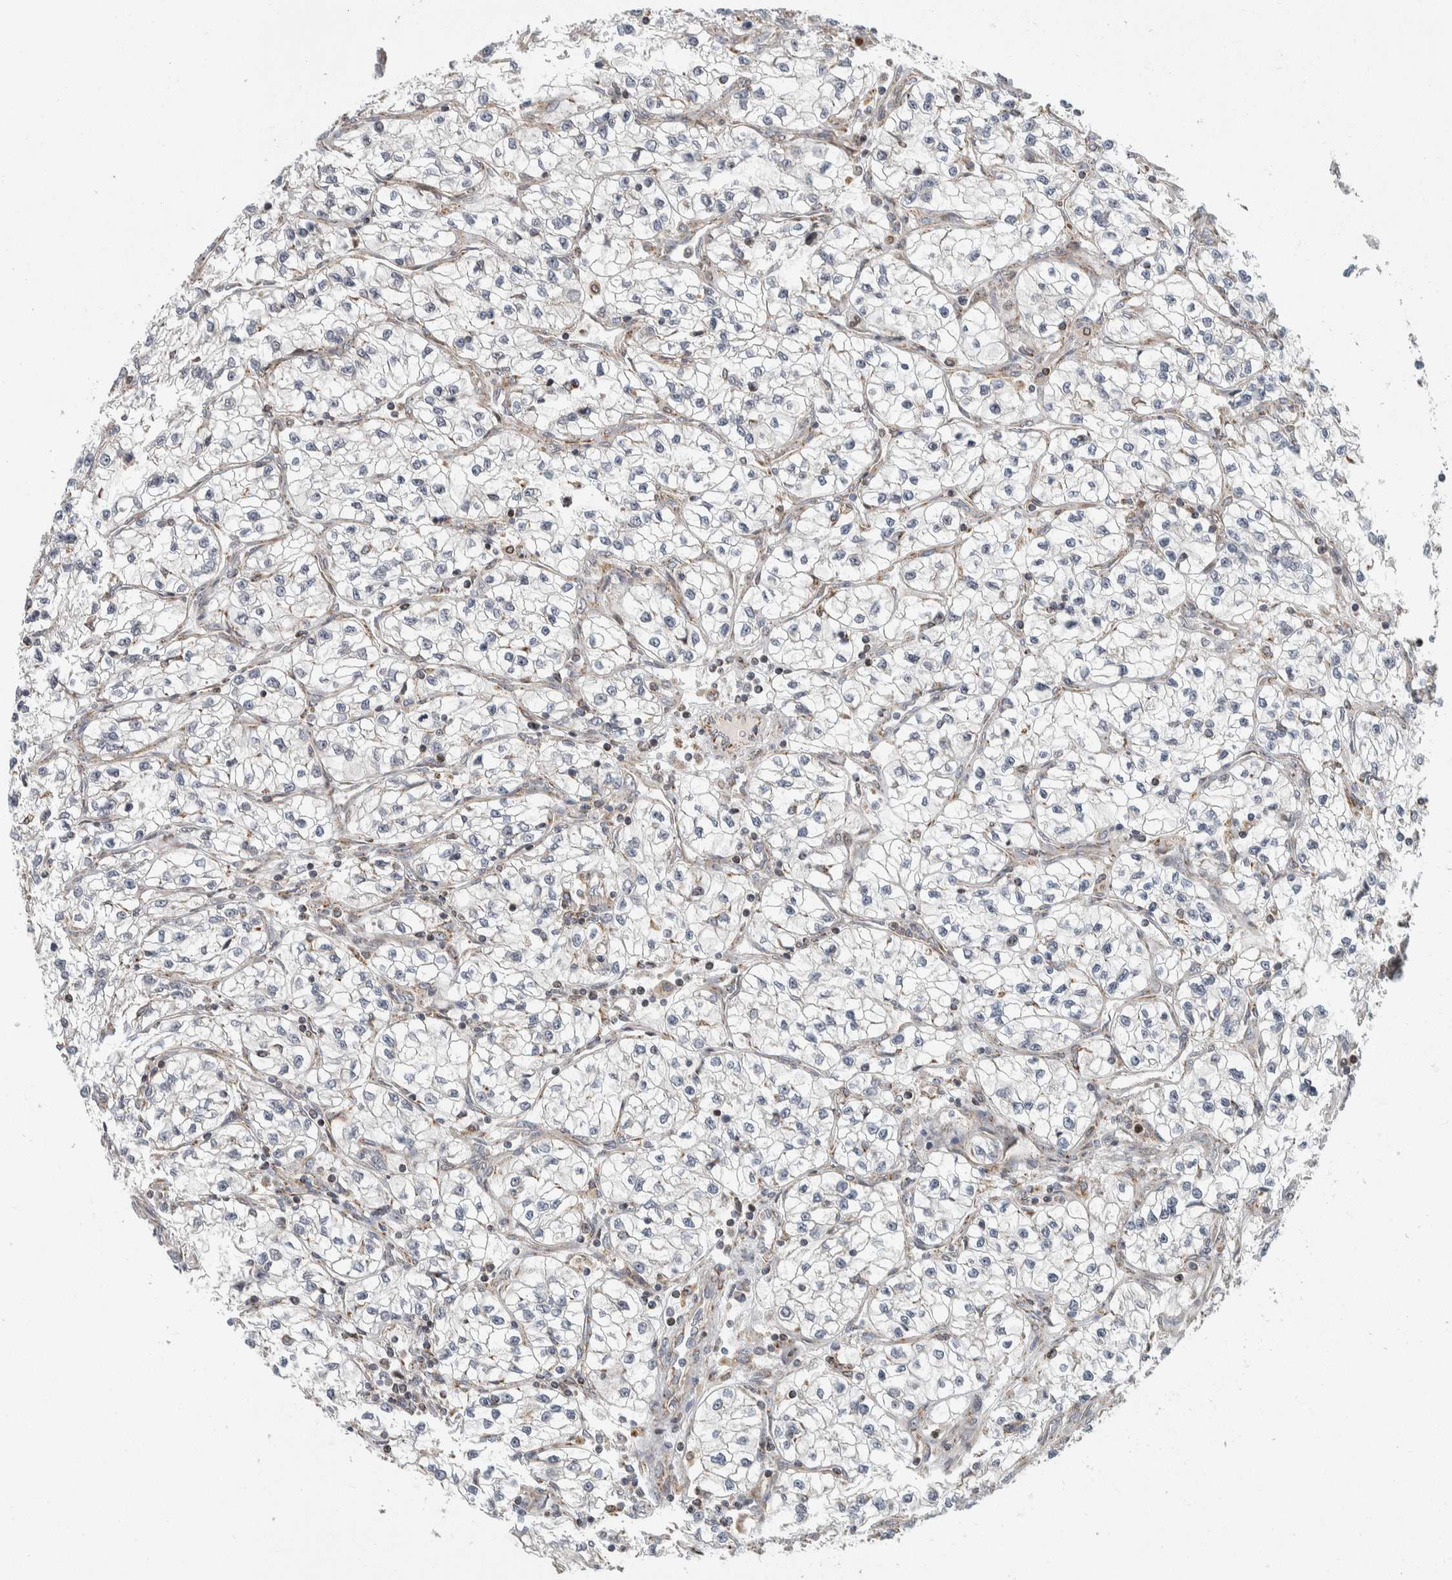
{"staining": {"intensity": "negative", "quantity": "none", "location": "none"}, "tissue": "renal cancer", "cell_type": "Tumor cells", "image_type": "cancer", "snomed": [{"axis": "morphology", "description": "Adenocarcinoma, NOS"}, {"axis": "topography", "description": "Kidney"}], "caption": "Human adenocarcinoma (renal) stained for a protein using immunohistochemistry (IHC) demonstrates no positivity in tumor cells.", "gene": "AFP", "patient": {"sex": "female", "age": 57}}